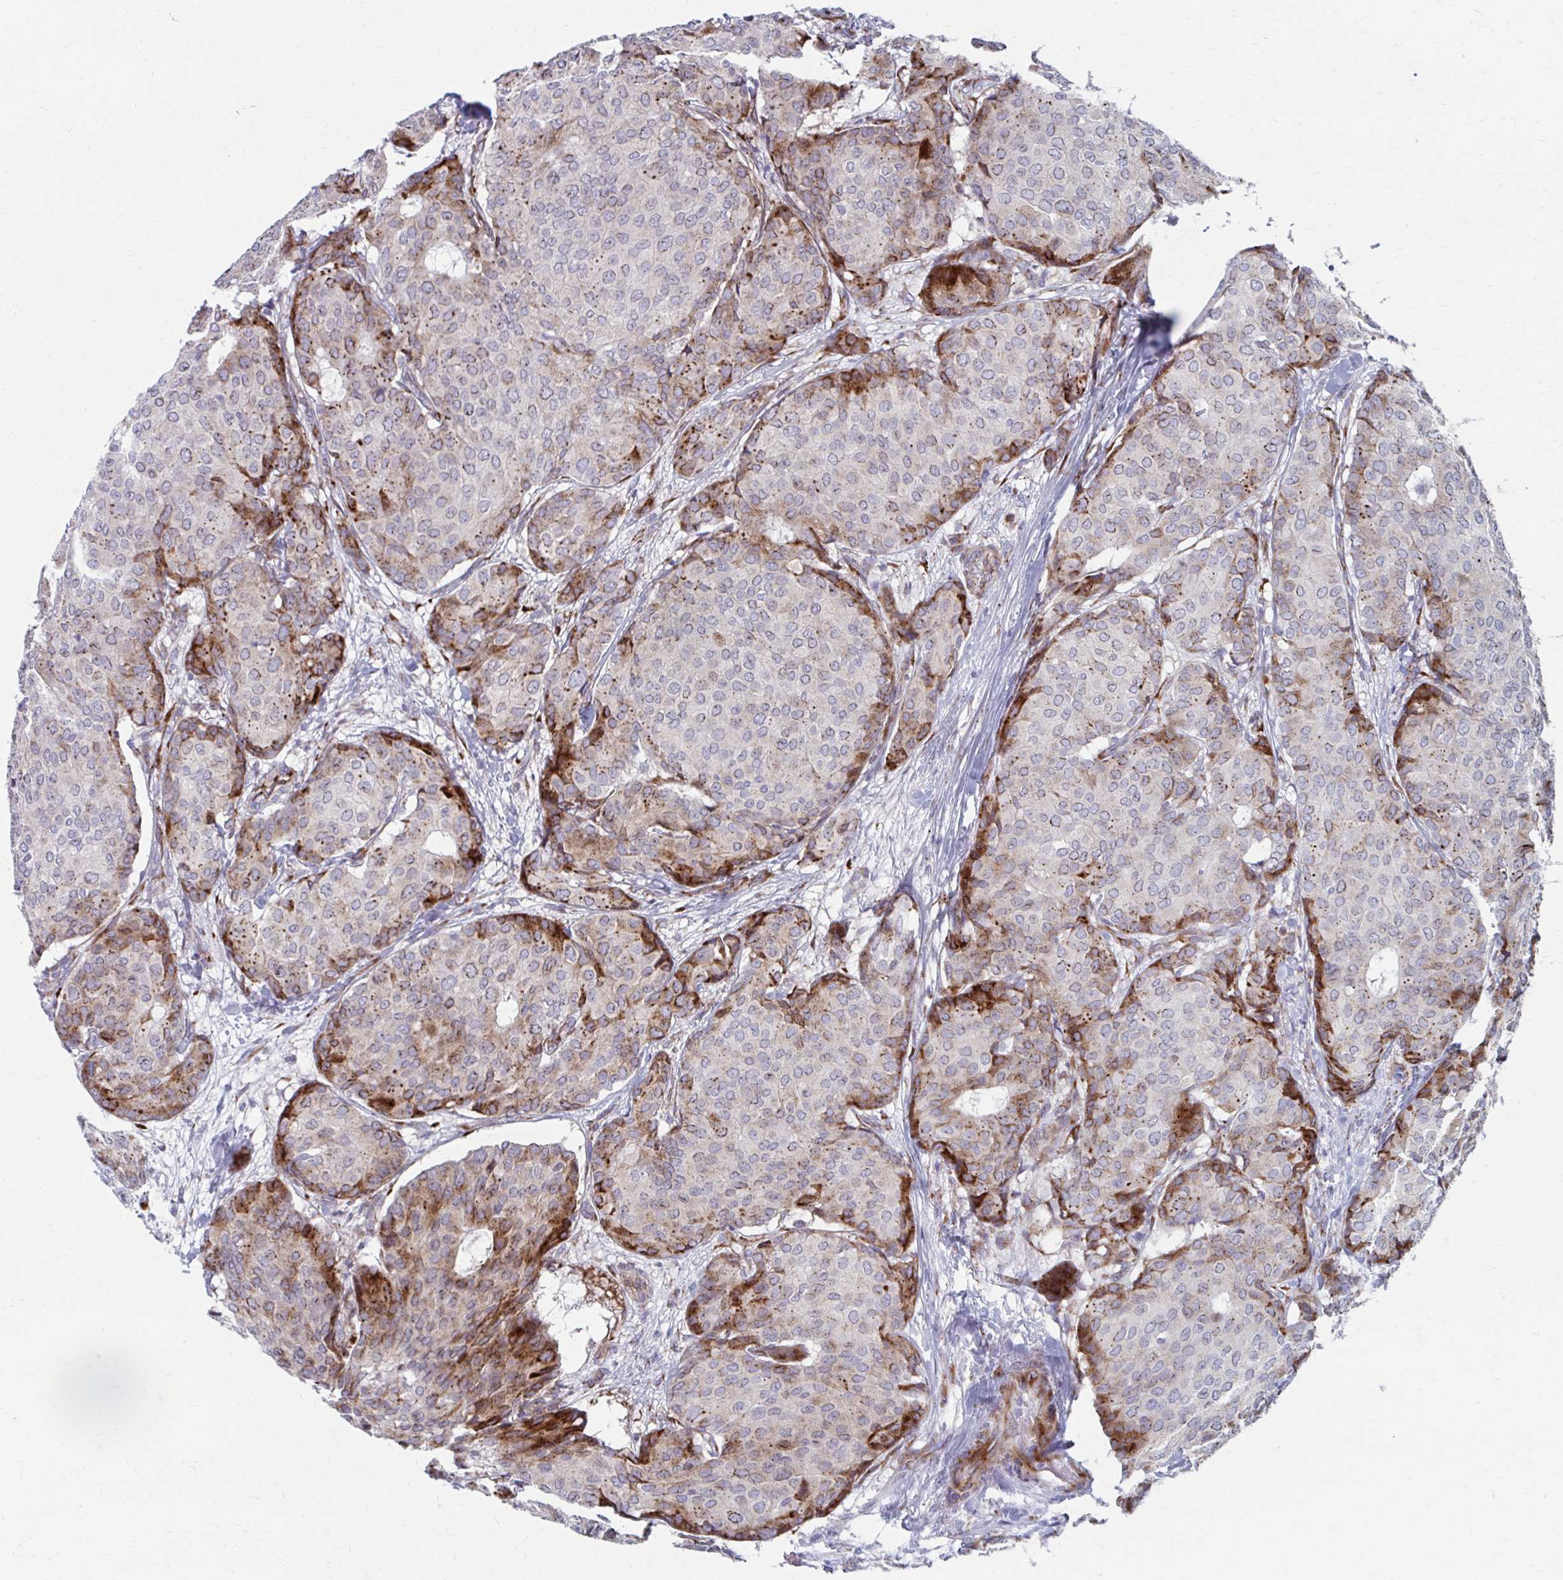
{"staining": {"intensity": "strong", "quantity": "<25%", "location": "cytoplasmic/membranous"}, "tissue": "breast cancer", "cell_type": "Tumor cells", "image_type": "cancer", "snomed": [{"axis": "morphology", "description": "Duct carcinoma"}, {"axis": "topography", "description": "Breast"}], "caption": "DAB (3,3'-diaminobenzidine) immunohistochemical staining of breast infiltrating ductal carcinoma displays strong cytoplasmic/membranous protein staining in about <25% of tumor cells.", "gene": "OLFM2", "patient": {"sex": "female", "age": 75}}